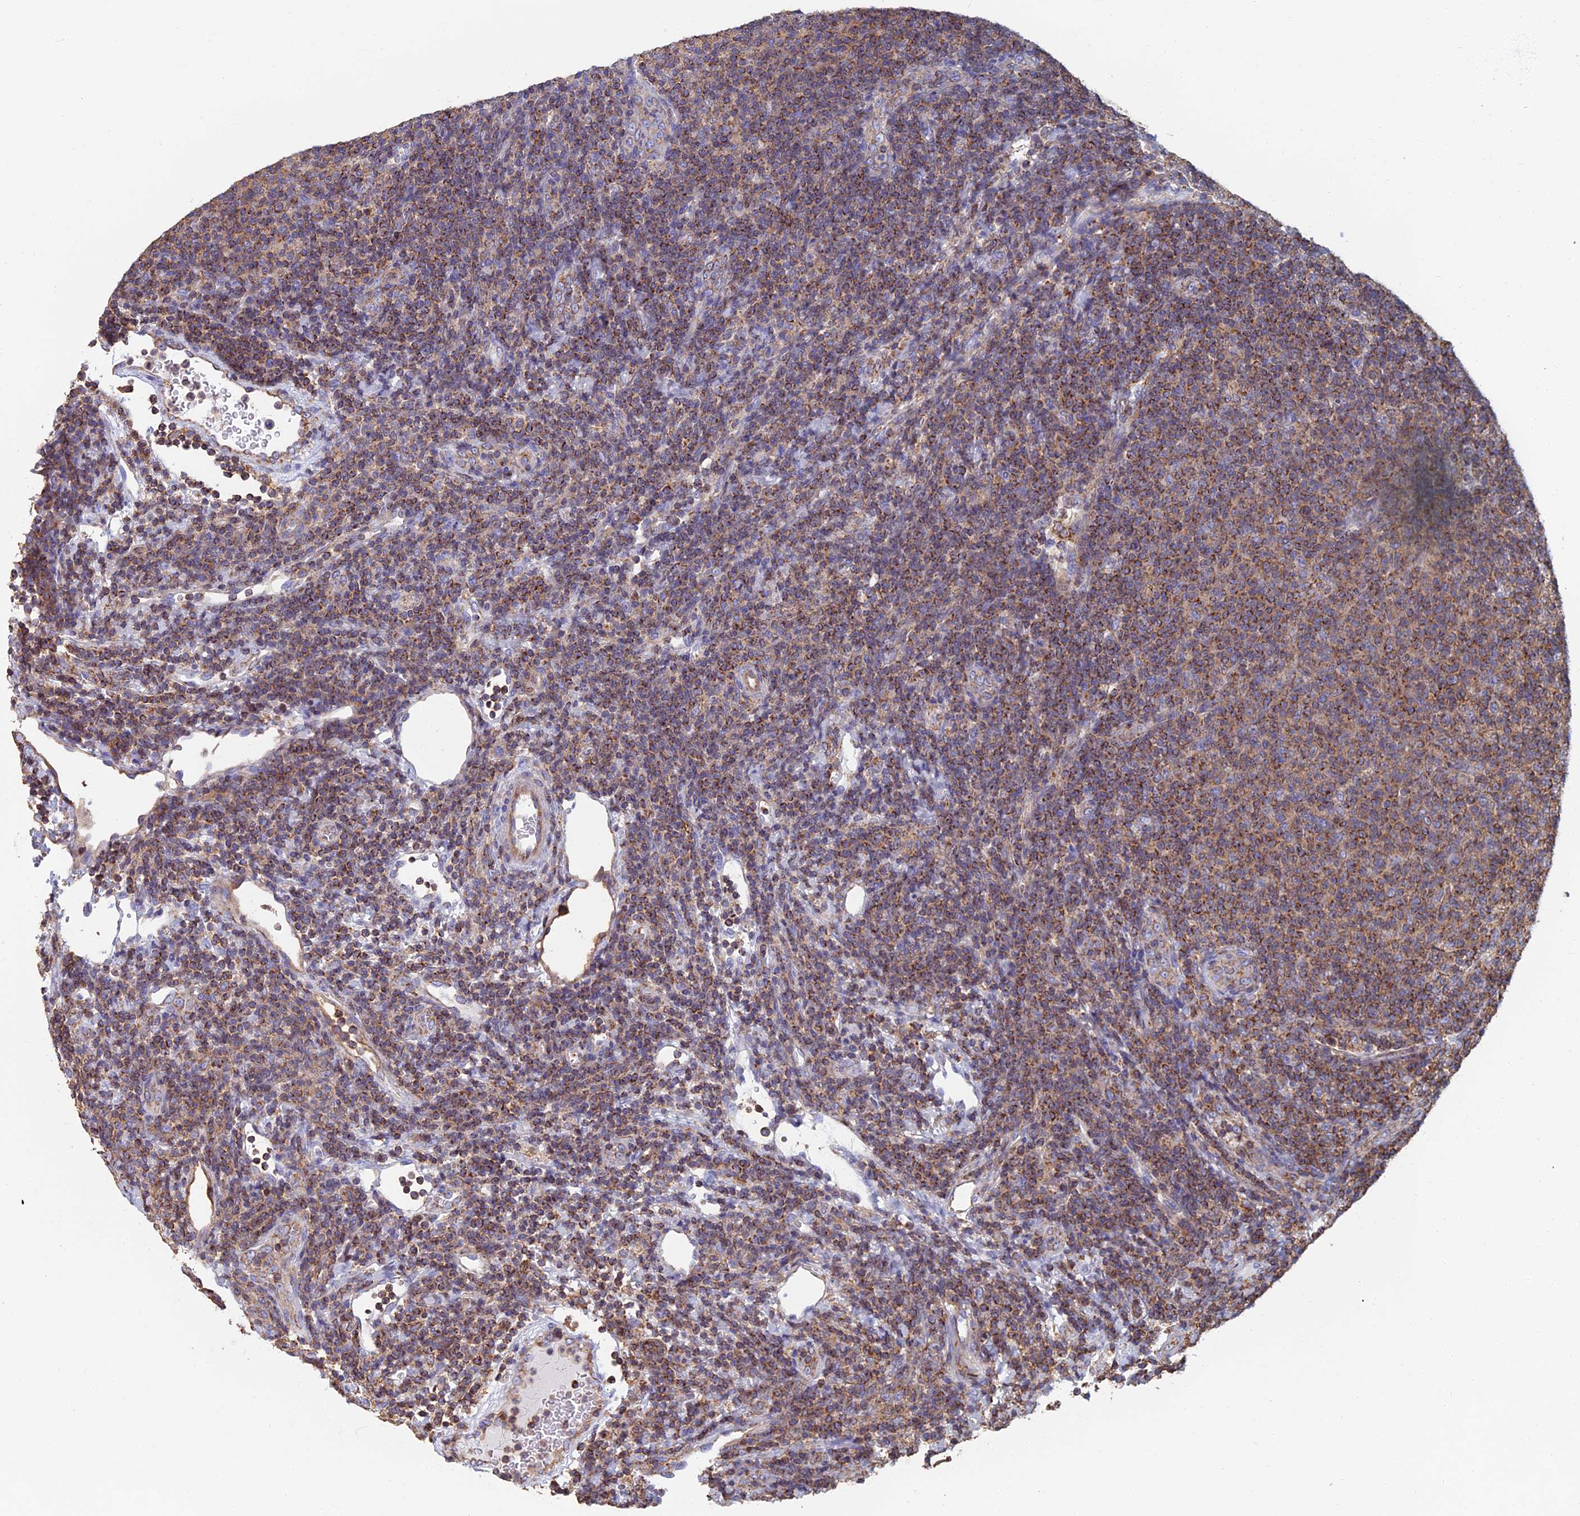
{"staining": {"intensity": "moderate", "quantity": ">75%", "location": "cytoplasmic/membranous"}, "tissue": "lymphoma", "cell_type": "Tumor cells", "image_type": "cancer", "snomed": [{"axis": "morphology", "description": "Malignant lymphoma, non-Hodgkin's type, Low grade"}, {"axis": "topography", "description": "Lymph node"}], "caption": "Protein staining of lymphoma tissue demonstrates moderate cytoplasmic/membranous expression in approximately >75% of tumor cells.", "gene": "HSD17B8", "patient": {"sex": "male", "age": 66}}